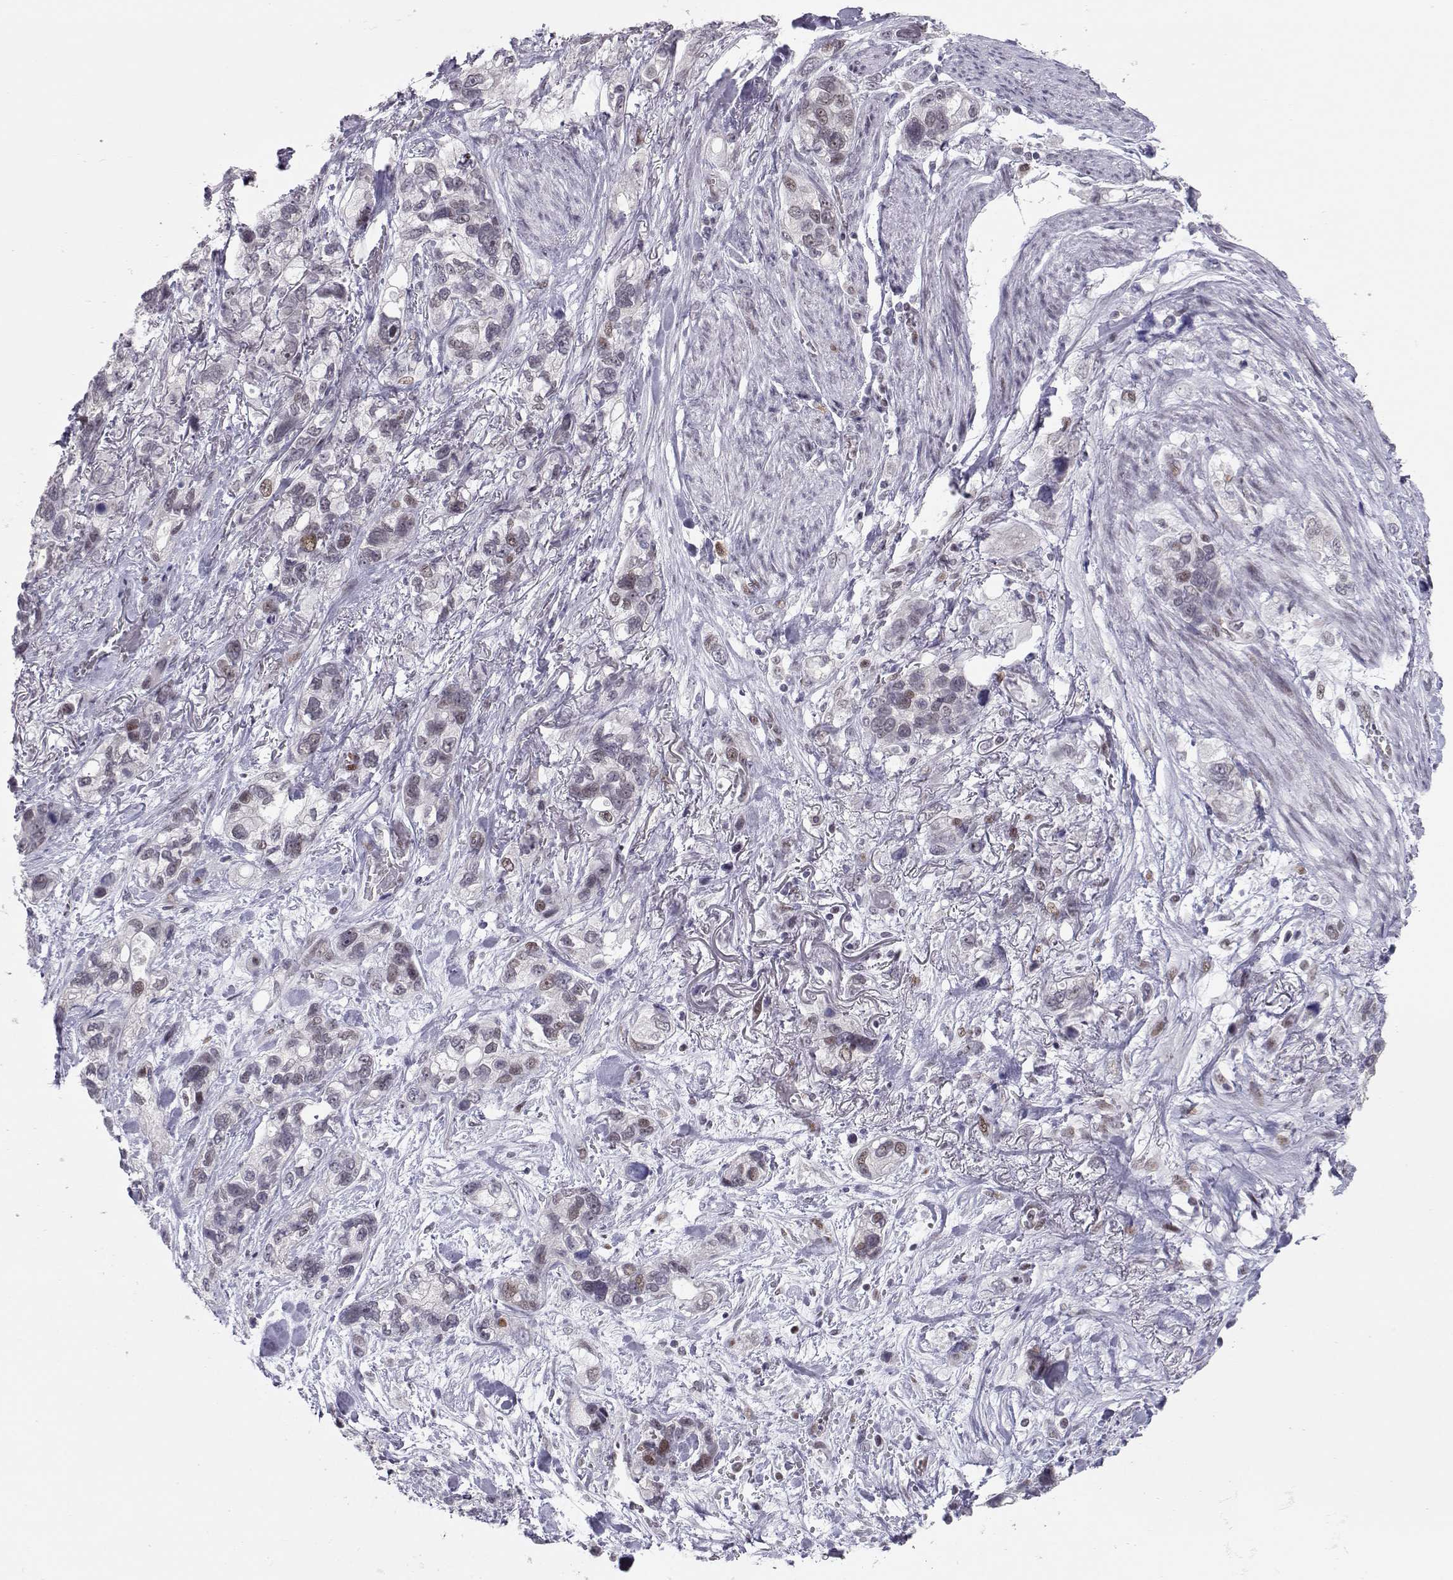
{"staining": {"intensity": "negative", "quantity": "none", "location": "none"}, "tissue": "stomach cancer", "cell_type": "Tumor cells", "image_type": "cancer", "snomed": [{"axis": "morphology", "description": "Adenocarcinoma, NOS"}, {"axis": "topography", "description": "Stomach, upper"}], "caption": "Immunohistochemistry (IHC) photomicrograph of neoplastic tissue: human stomach adenocarcinoma stained with DAB (3,3'-diaminobenzidine) displays no significant protein positivity in tumor cells. (Stains: DAB immunohistochemistry with hematoxylin counter stain, Microscopy: brightfield microscopy at high magnification).", "gene": "SIX6", "patient": {"sex": "female", "age": 81}}